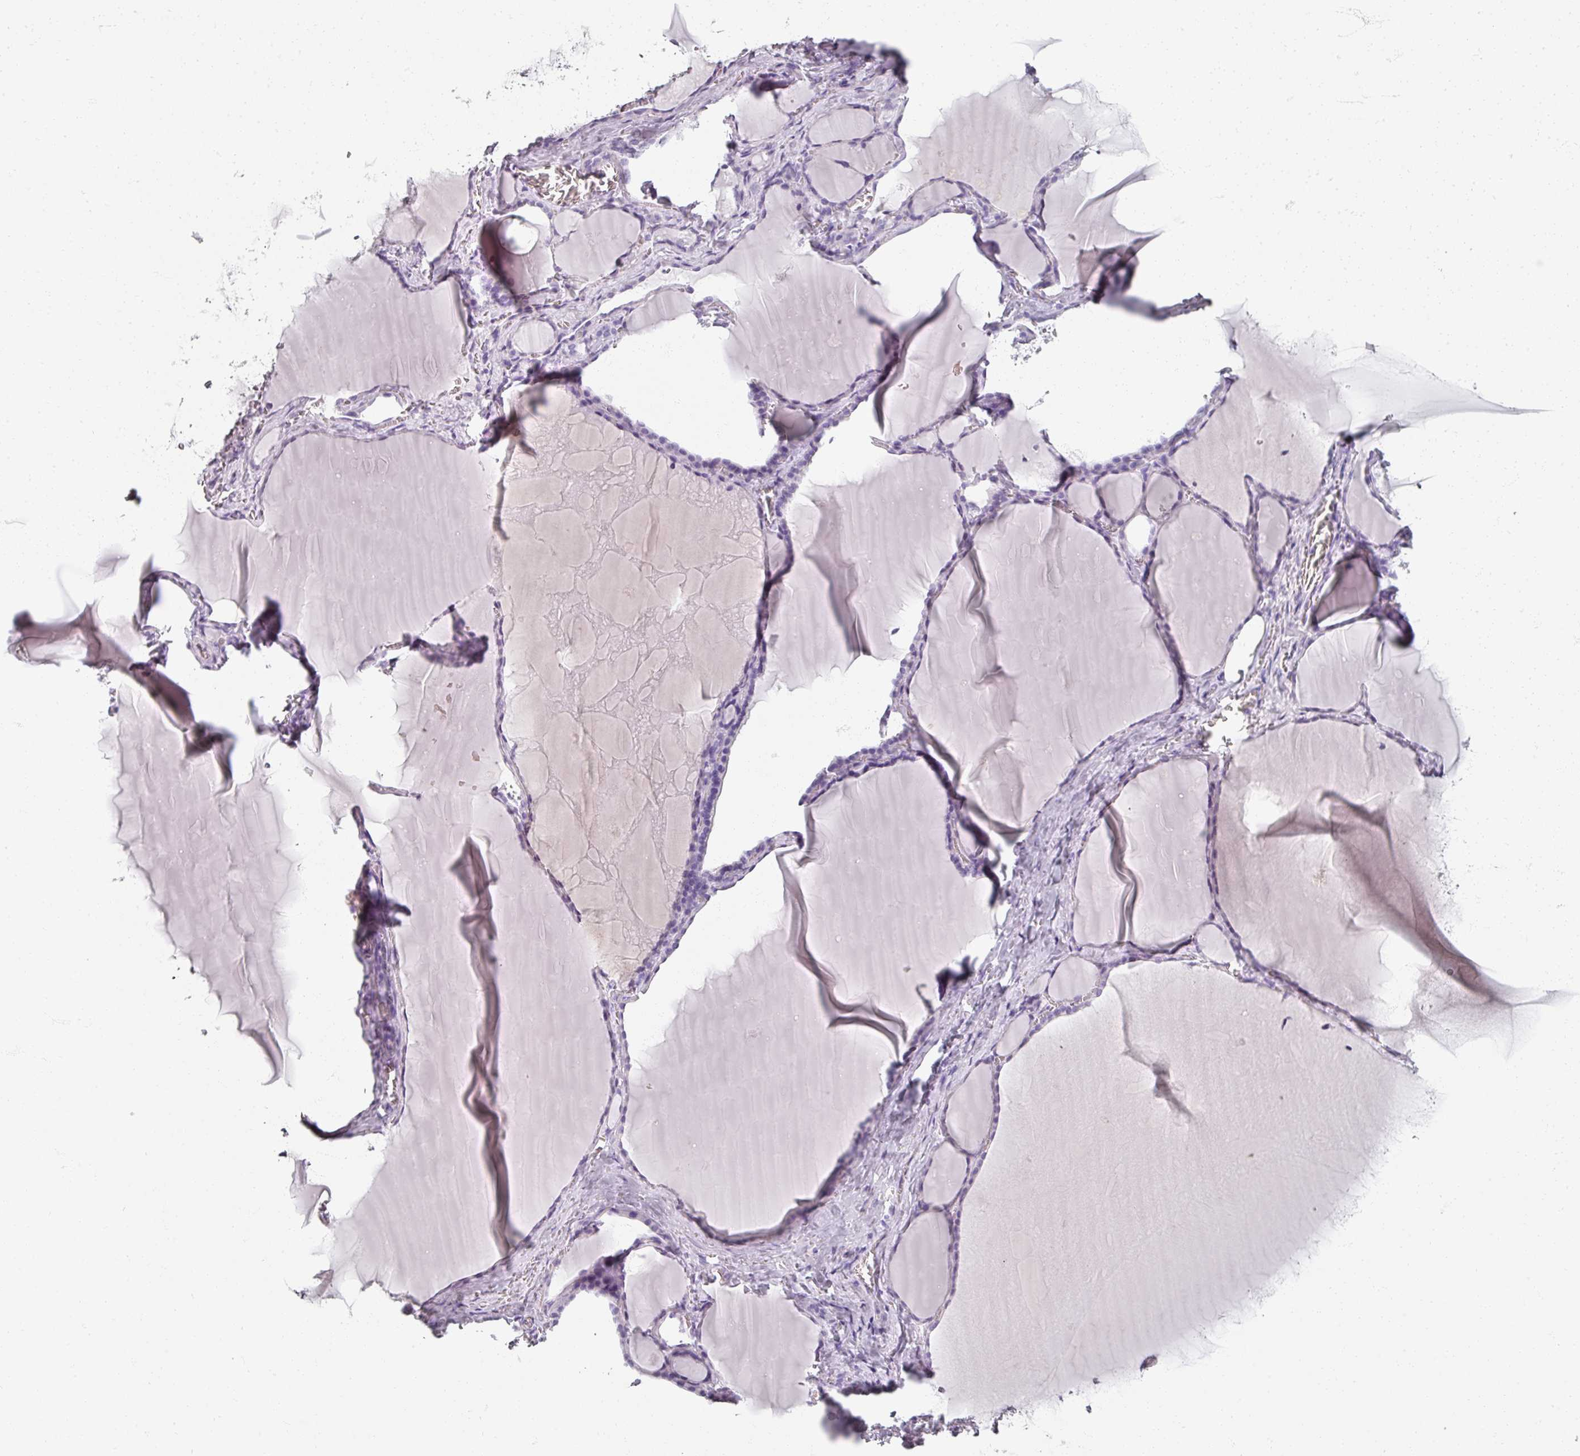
{"staining": {"intensity": "negative", "quantity": "none", "location": "none"}, "tissue": "thyroid gland", "cell_type": "Glandular cells", "image_type": "normal", "snomed": [{"axis": "morphology", "description": "Normal tissue, NOS"}, {"axis": "topography", "description": "Thyroid gland"}], "caption": "An immunohistochemistry (IHC) histopathology image of unremarkable thyroid gland is shown. There is no staining in glandular cells of thyroid gland. (DAB IHC with hematoxylin counter stain).", "gene": "REG3A", "patient": {"sex": "female", "age": 49}}